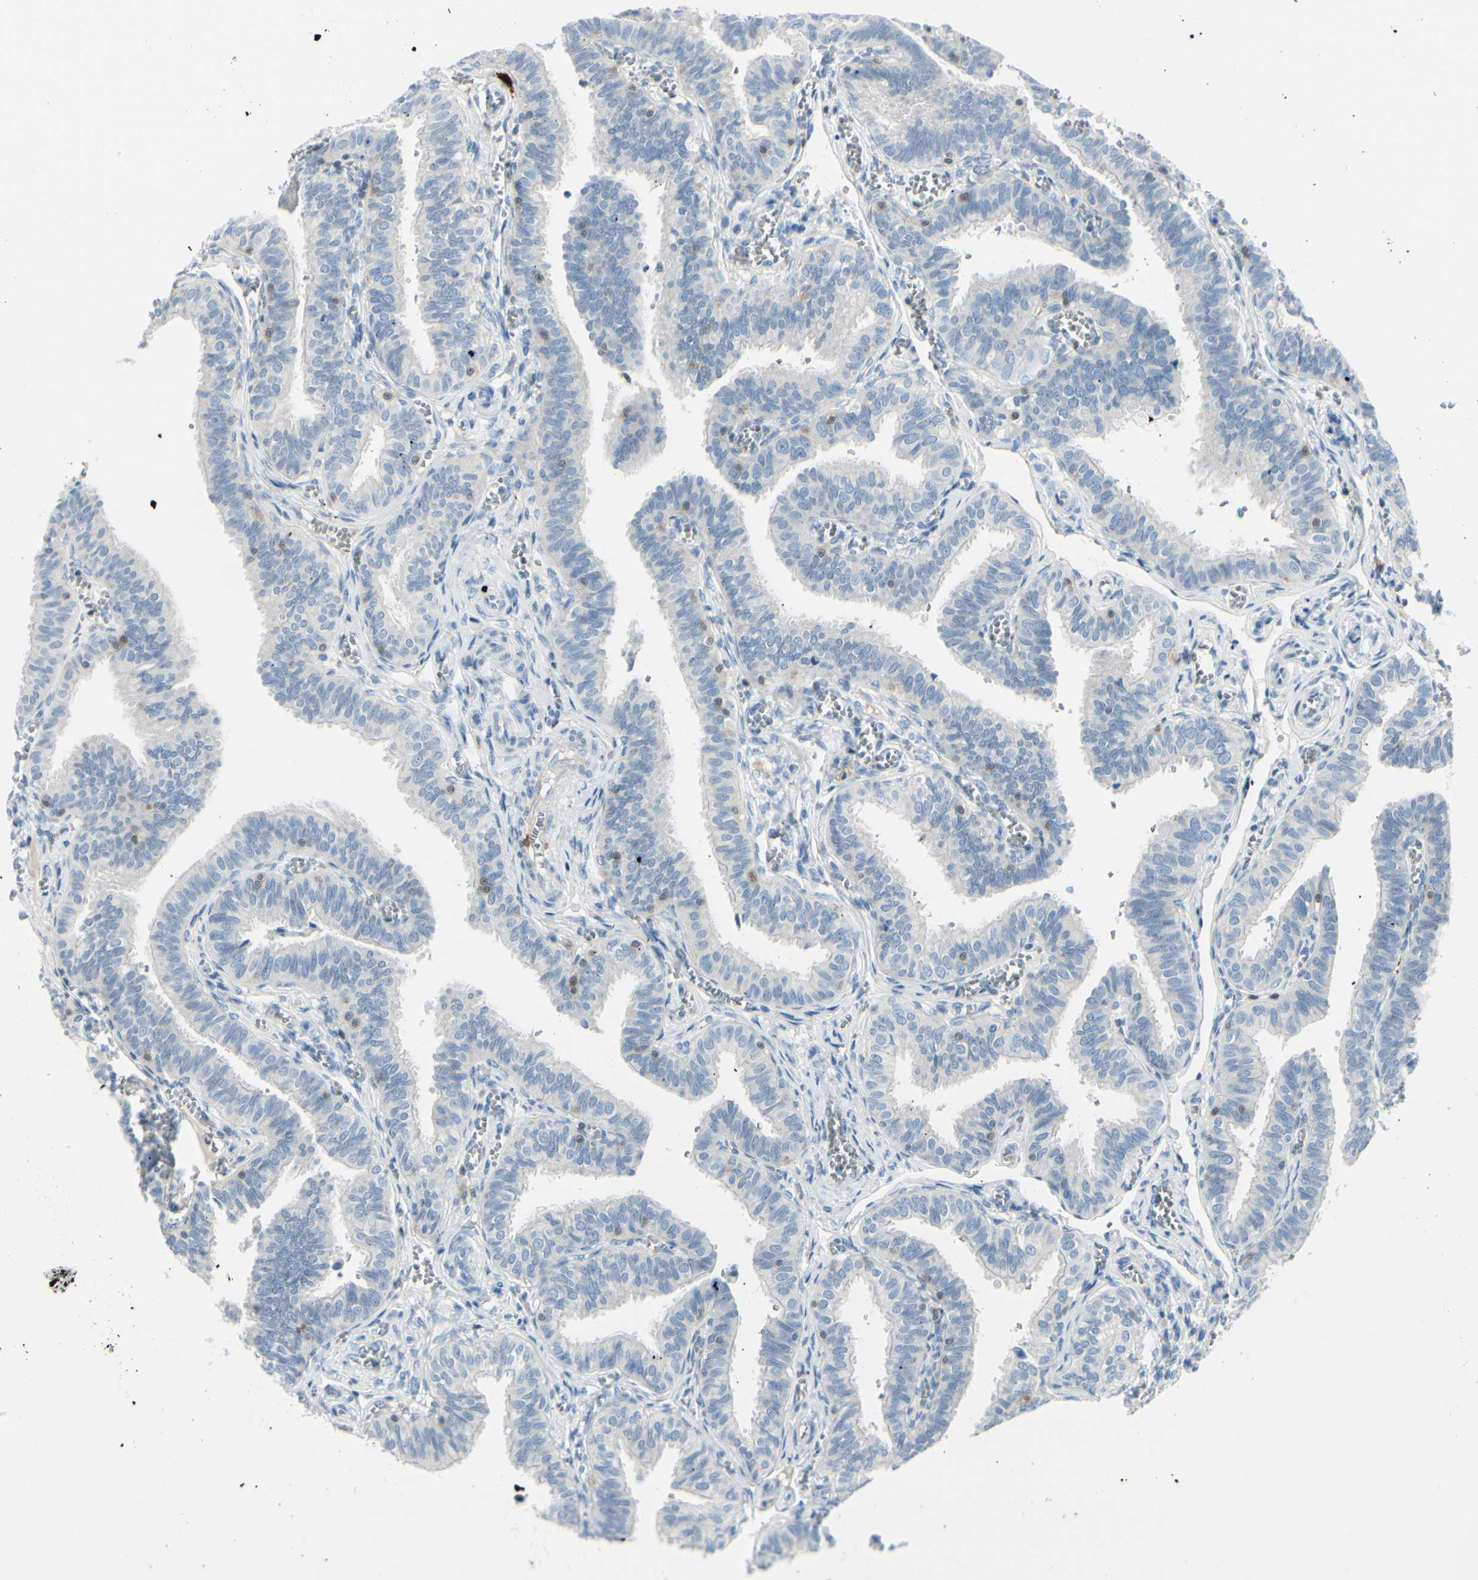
{"staining": {"intensity": "negative", "quantity": "none", "location": "none"}, "tissue": "fallopian tube", "cell_type": "Glandular cells", "image_type": "normal", "snomed": [{"axis": "morphology", "description": "Normal tissue, NOS"}, {"axis": "topography", "description": "Fallopian tube"}], "caption": "Human fallopian tube stained for a protein using IHC exhibits no positivity in glandular cells.", "gene": "TRAF1", "patient": {"sex": "female", "age": 46}}